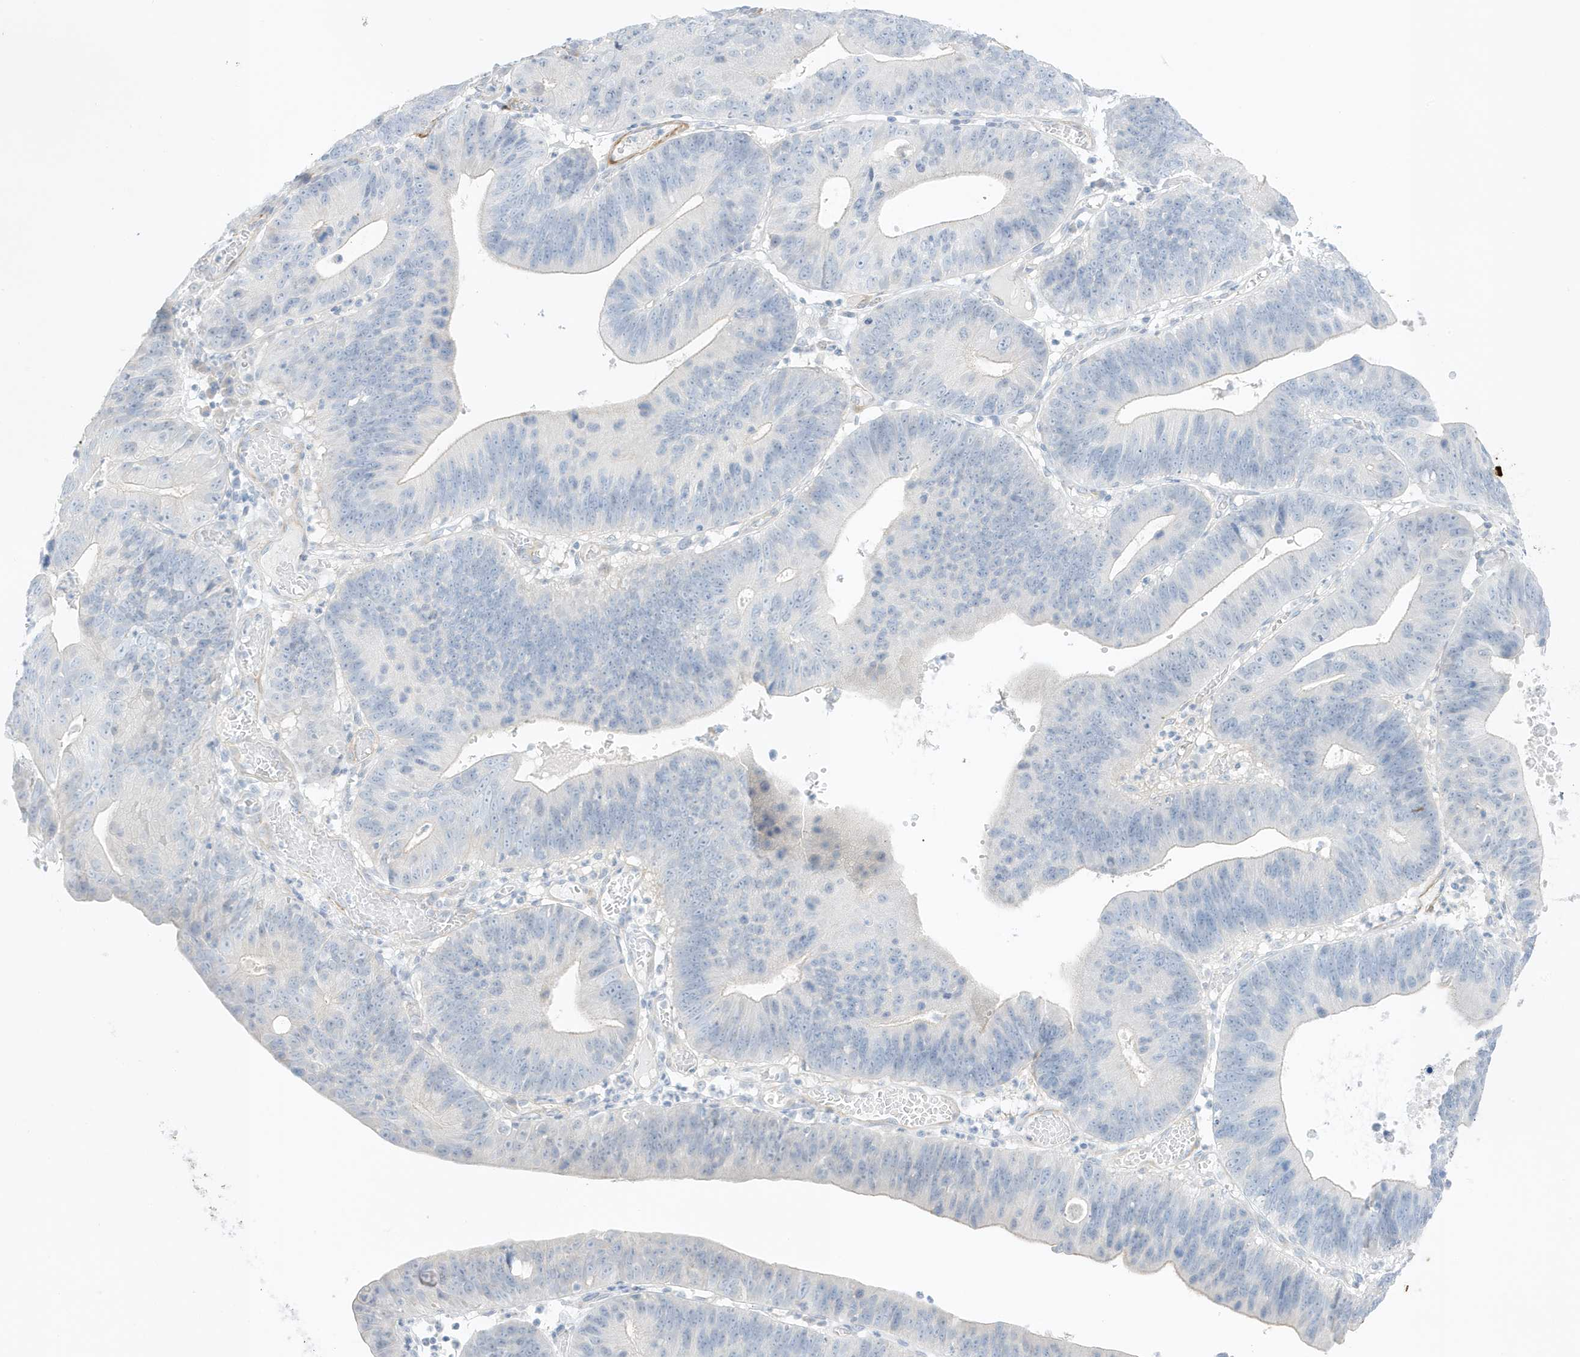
{"staining": {"intensity": "negative", "quantity": "none", "location": "none"}, "tissue": "stomach cancer", "cell_type": "Tumor cells", "image_type": "cancer", "snomed": [{"axis": "morphology", "description": "Adenocarcinoma, NOS"}, {"axis": "topography", "description": "Stomach"}], "caption": "Immunohistochemistry photomicrograph of neoplastic tissue: human stomach adenocarcinoma stained with DAB (3,3'-diaminobenzidine) reveals no significant protein staining in tumor cells.", "gene": "SLC22A13", "patient": {"sex": "male", "age": 59}}